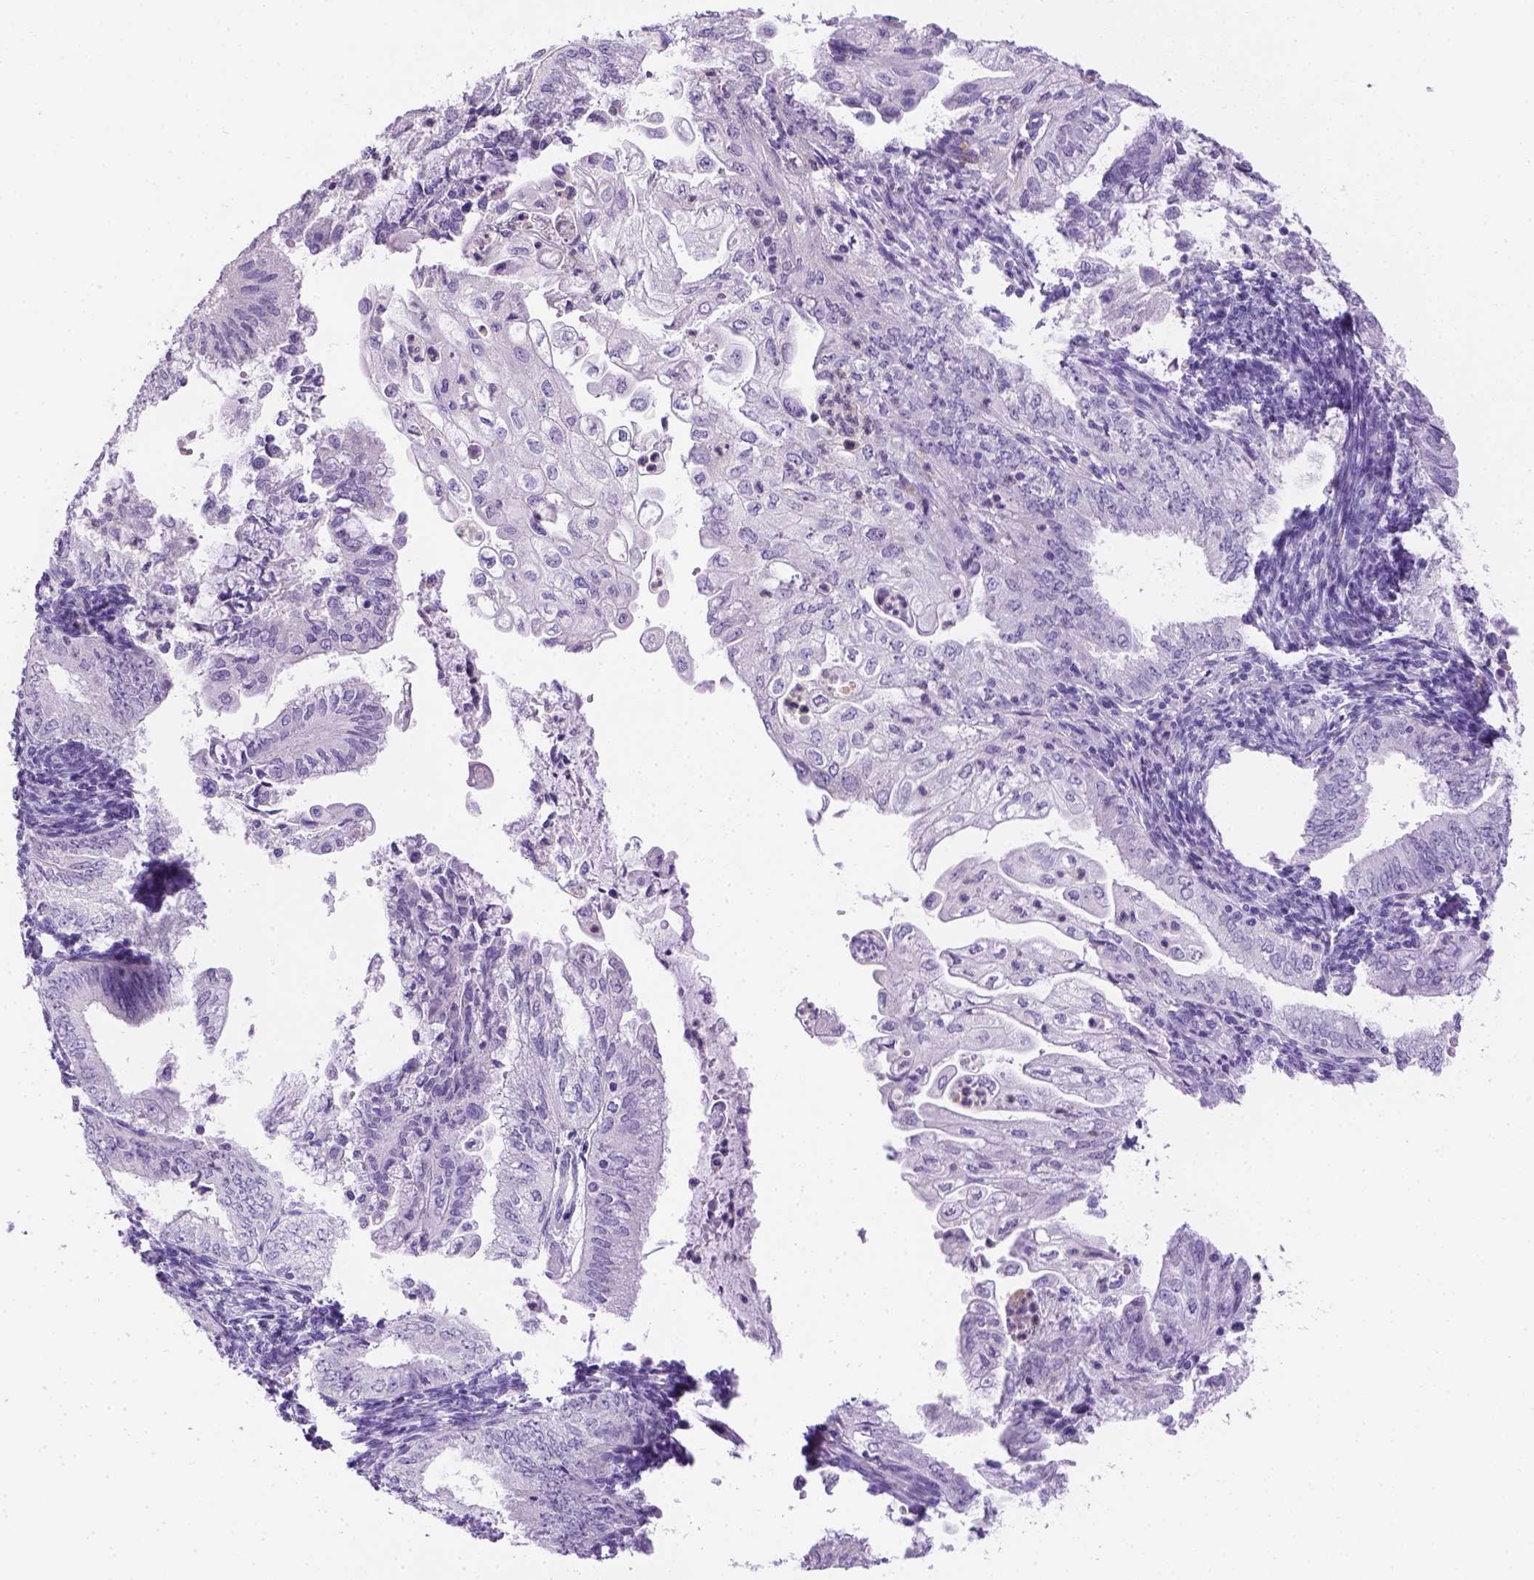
{"staining": {"intensity": "negative", "quantity": "none", "location": "none"}, "tissue": "endometrial cancer", "cell_type": "Tumor cells", "image_type": "cancer", "snomed": [{"axis": "morphology", "description": "Adenocarcinoma, NOS"}, {"axis": "topography", "description": "Endometrium"}], "caption": "Immunohistochemistry of human endometrial adenocarcinoma shows no expression in tumor cells.", "gene": "TMEM38A", "patient": {"sex": "female", "age": 55}}